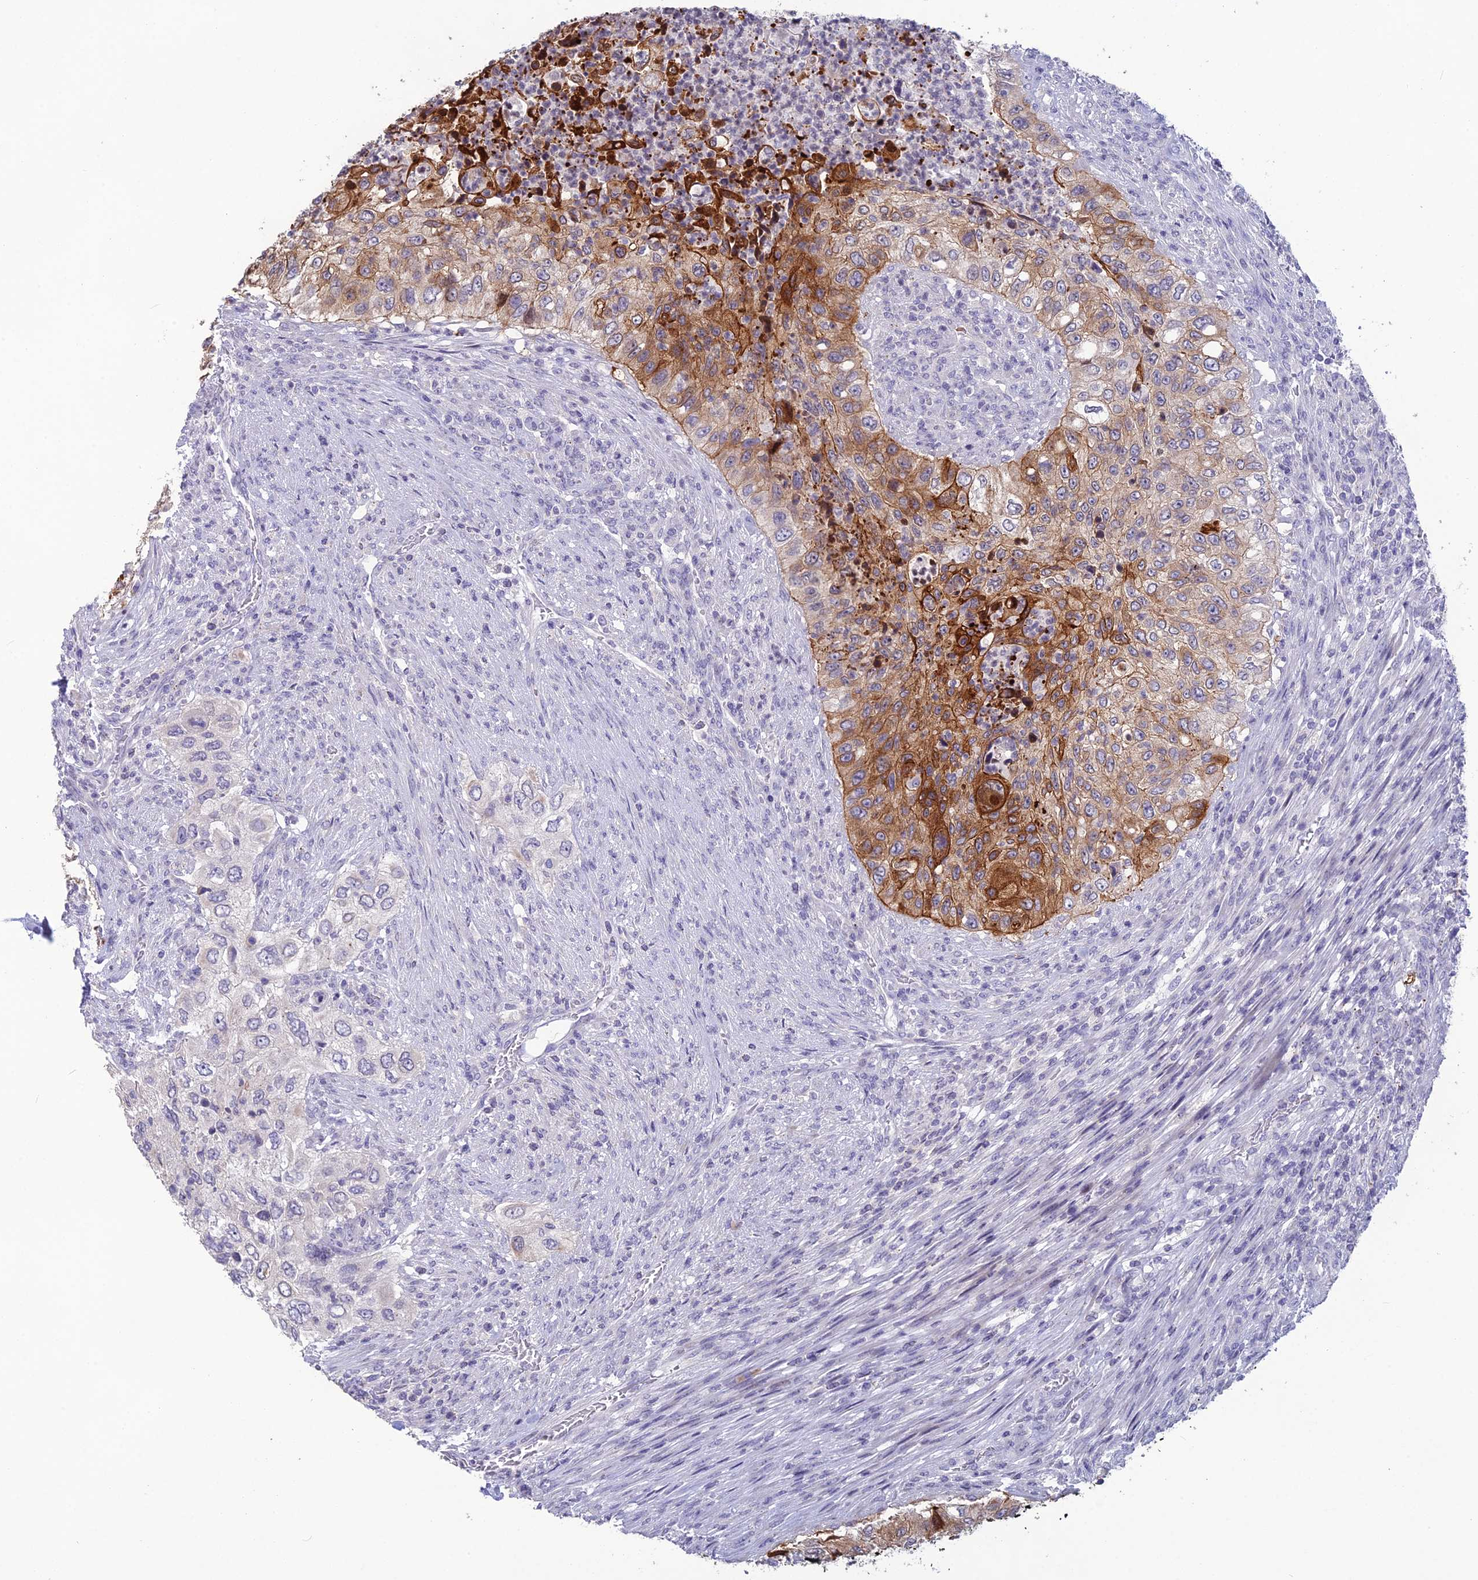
{"staining": {"intensity": "moderate", "quantity": "25%-75%", "location": "cytoplasmic/membranous"}, "tissue": "urothelial cancer", "cell_type": "Tumor cells", "image_type": "cancer", "snomed": [{"axis": "morphology", "description": "Urothelial carcinoma, High grade"}, {"axis": "topography", "description": "Urinary bladder"}], "caption": "A histopathology image showing moderate cytoplasmic/membranous staining in approximately 25%-75% of tumor cells in urothelial cancer, as visualized by brown immunohistochemical staining.", "gene": "TMEM134", "patient": {"sex": "female", "age": 60}}